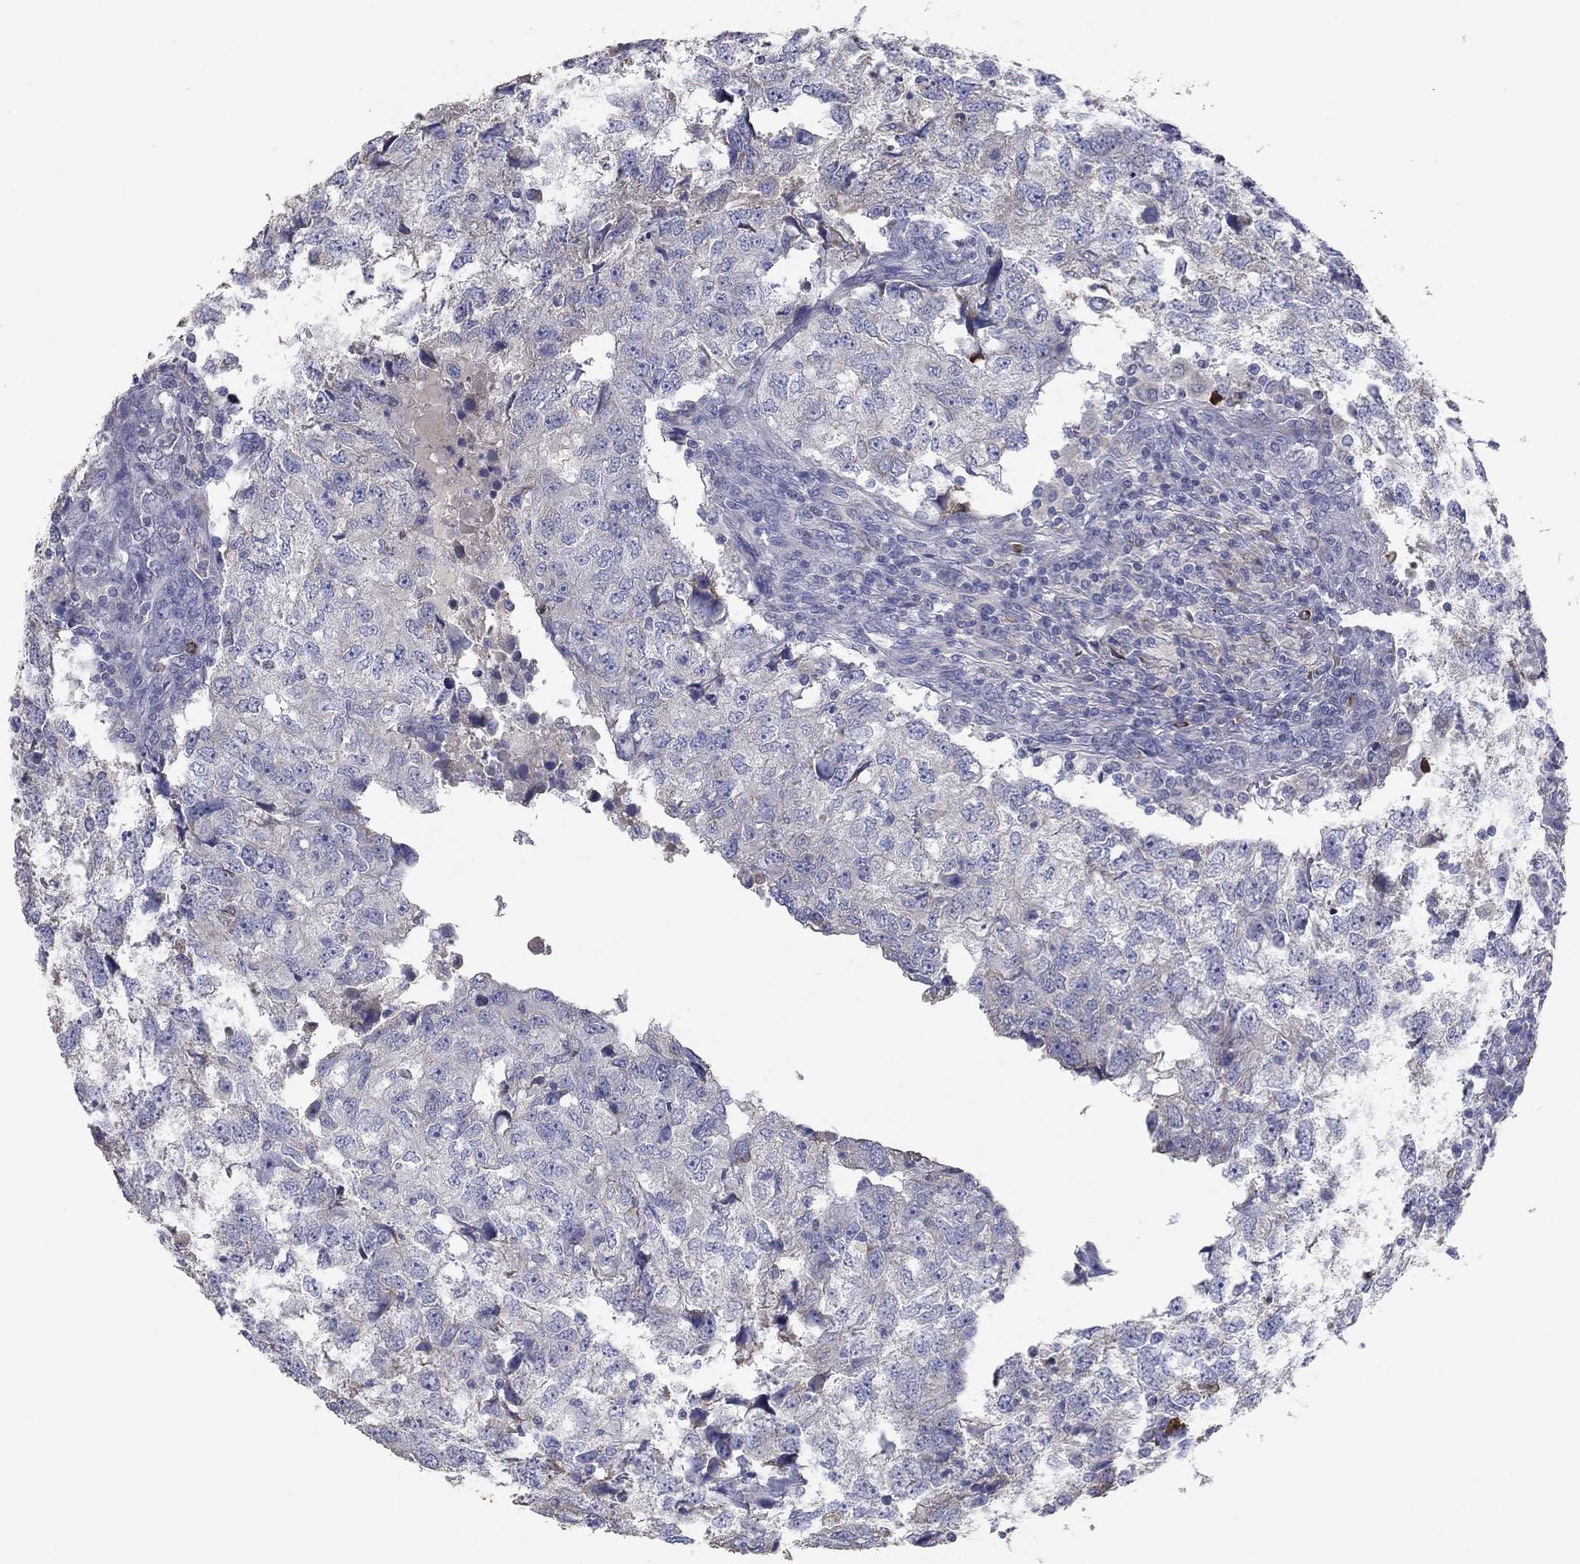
{"staining": {"intensity": "negative", "quantity": "none", "location": "none"}, "tissue": "breast cancer", "cell_type": "Tumor cells", "image_type": "cancer", "snomed": [{"axis": "morphology", "description": "Duct carcinoma"}, {"axis": "topography", "description": "Breast"}], "caption": "Immunohistochemistry micrograph of neoplastic tissue: human breast cancer (infiltrating ductal carcinoma) stained with DAB (3,3'-diaminobenzidine) shows no significant protein staining in tumor cells.", "gene": "PTGDS", "patient": {"sex": "female", "age": 30}}